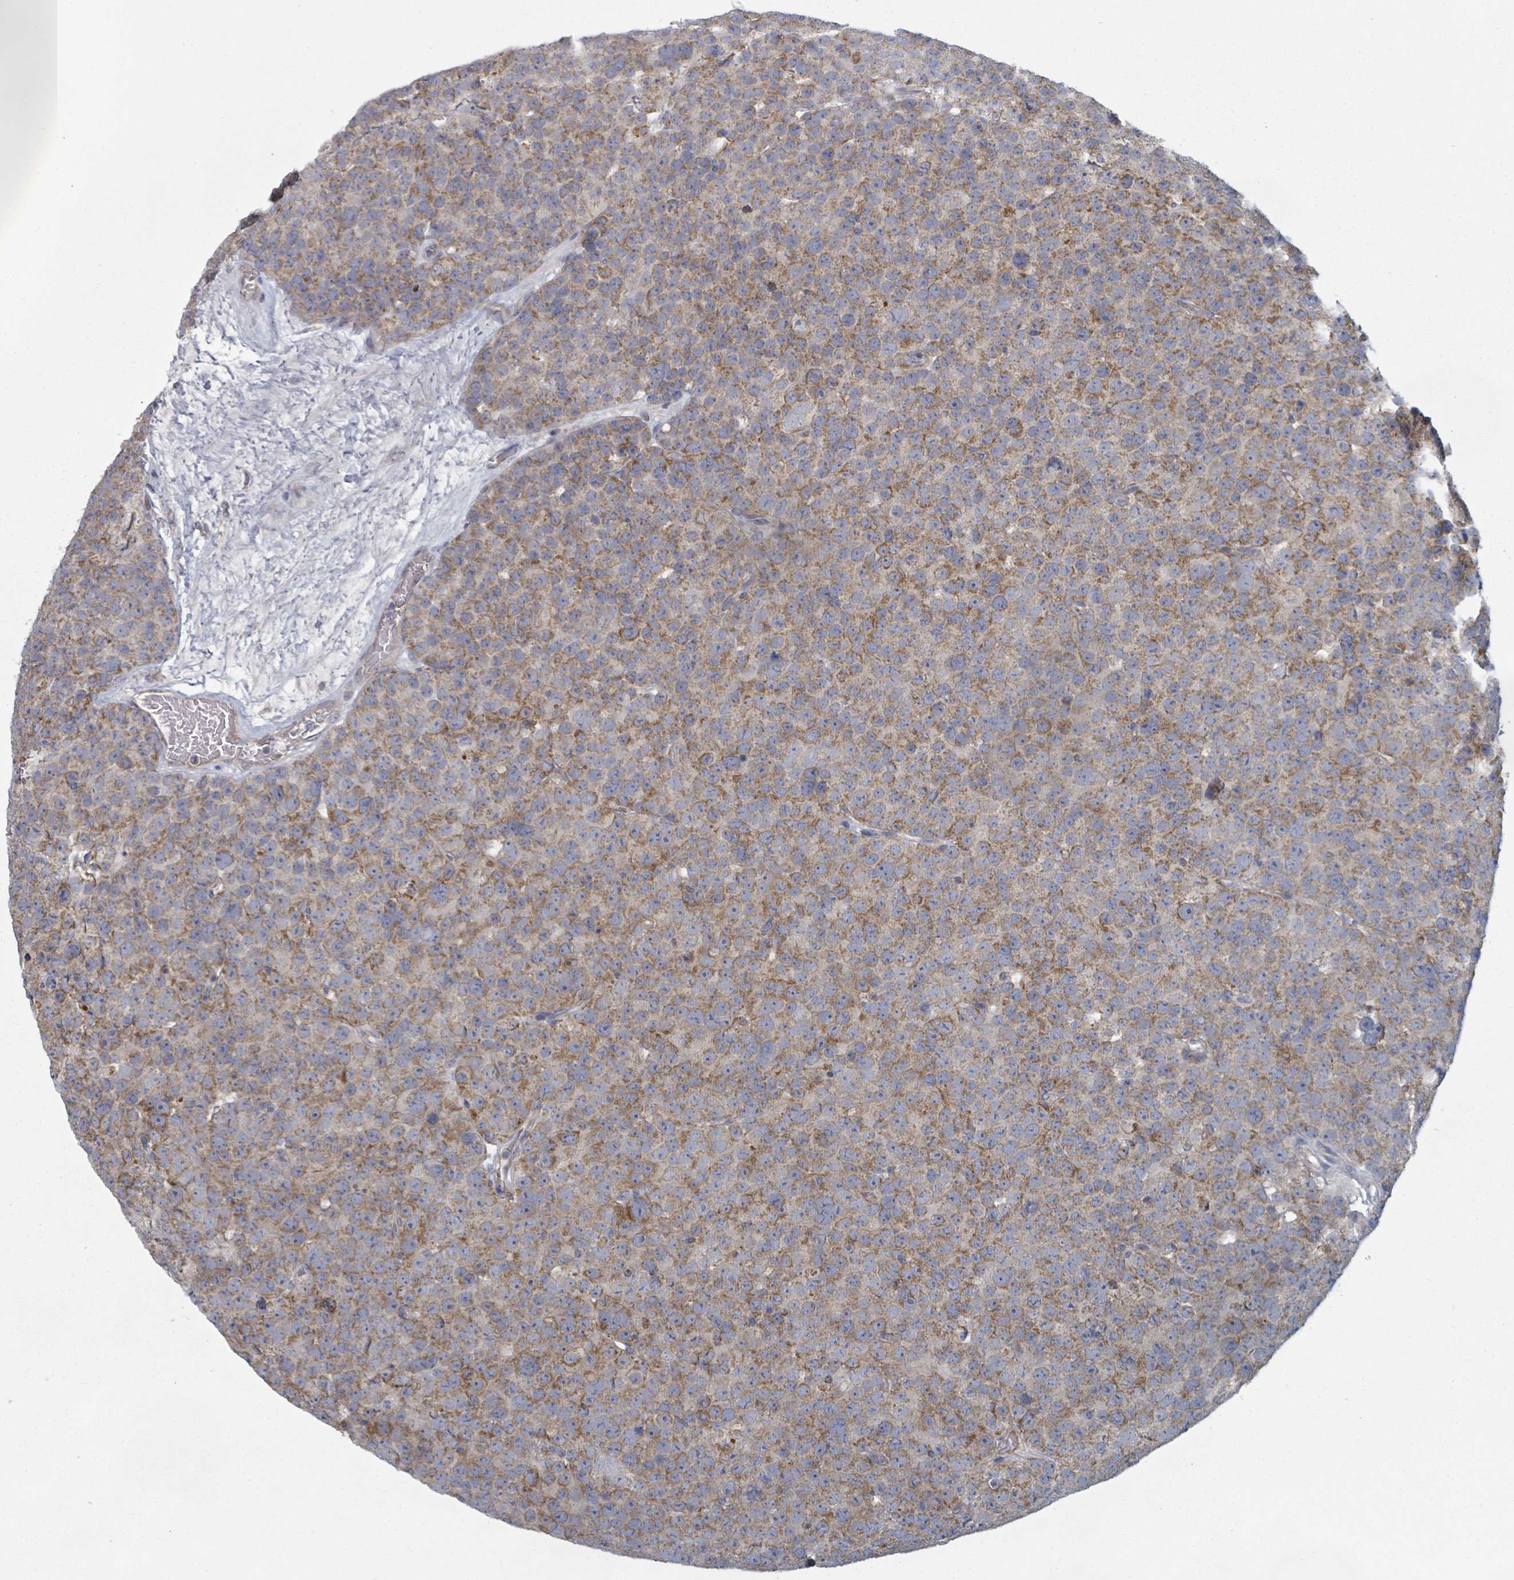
{"staining": {"intensity": "moderate", "quantity": ">75%", "location": "cytoplasmic/membranous"}, "tissue": "testis cancer", "cell_type": "Tumor cells", "image_type": "cancer", "snomed": [{"axis": "morphology", "description": "Seminoma, NOS"}, {"axis": "topography", "description": "Testis"}], "caption": "Immunohistochemistry (IHC) (DAB) staining of testis cancer (seminoma) reveals moderate cytoplasmic/membranous protein expression in approximately >75% of tumor cells. (Stains: DAB (3,3'-diaminobenzidine) in brown, nuclei in blue, Microscopy: brightfield microscopy at high magnification).", "gene": "FKBP1A", "patient": {"sex": "male", "age": 71}}